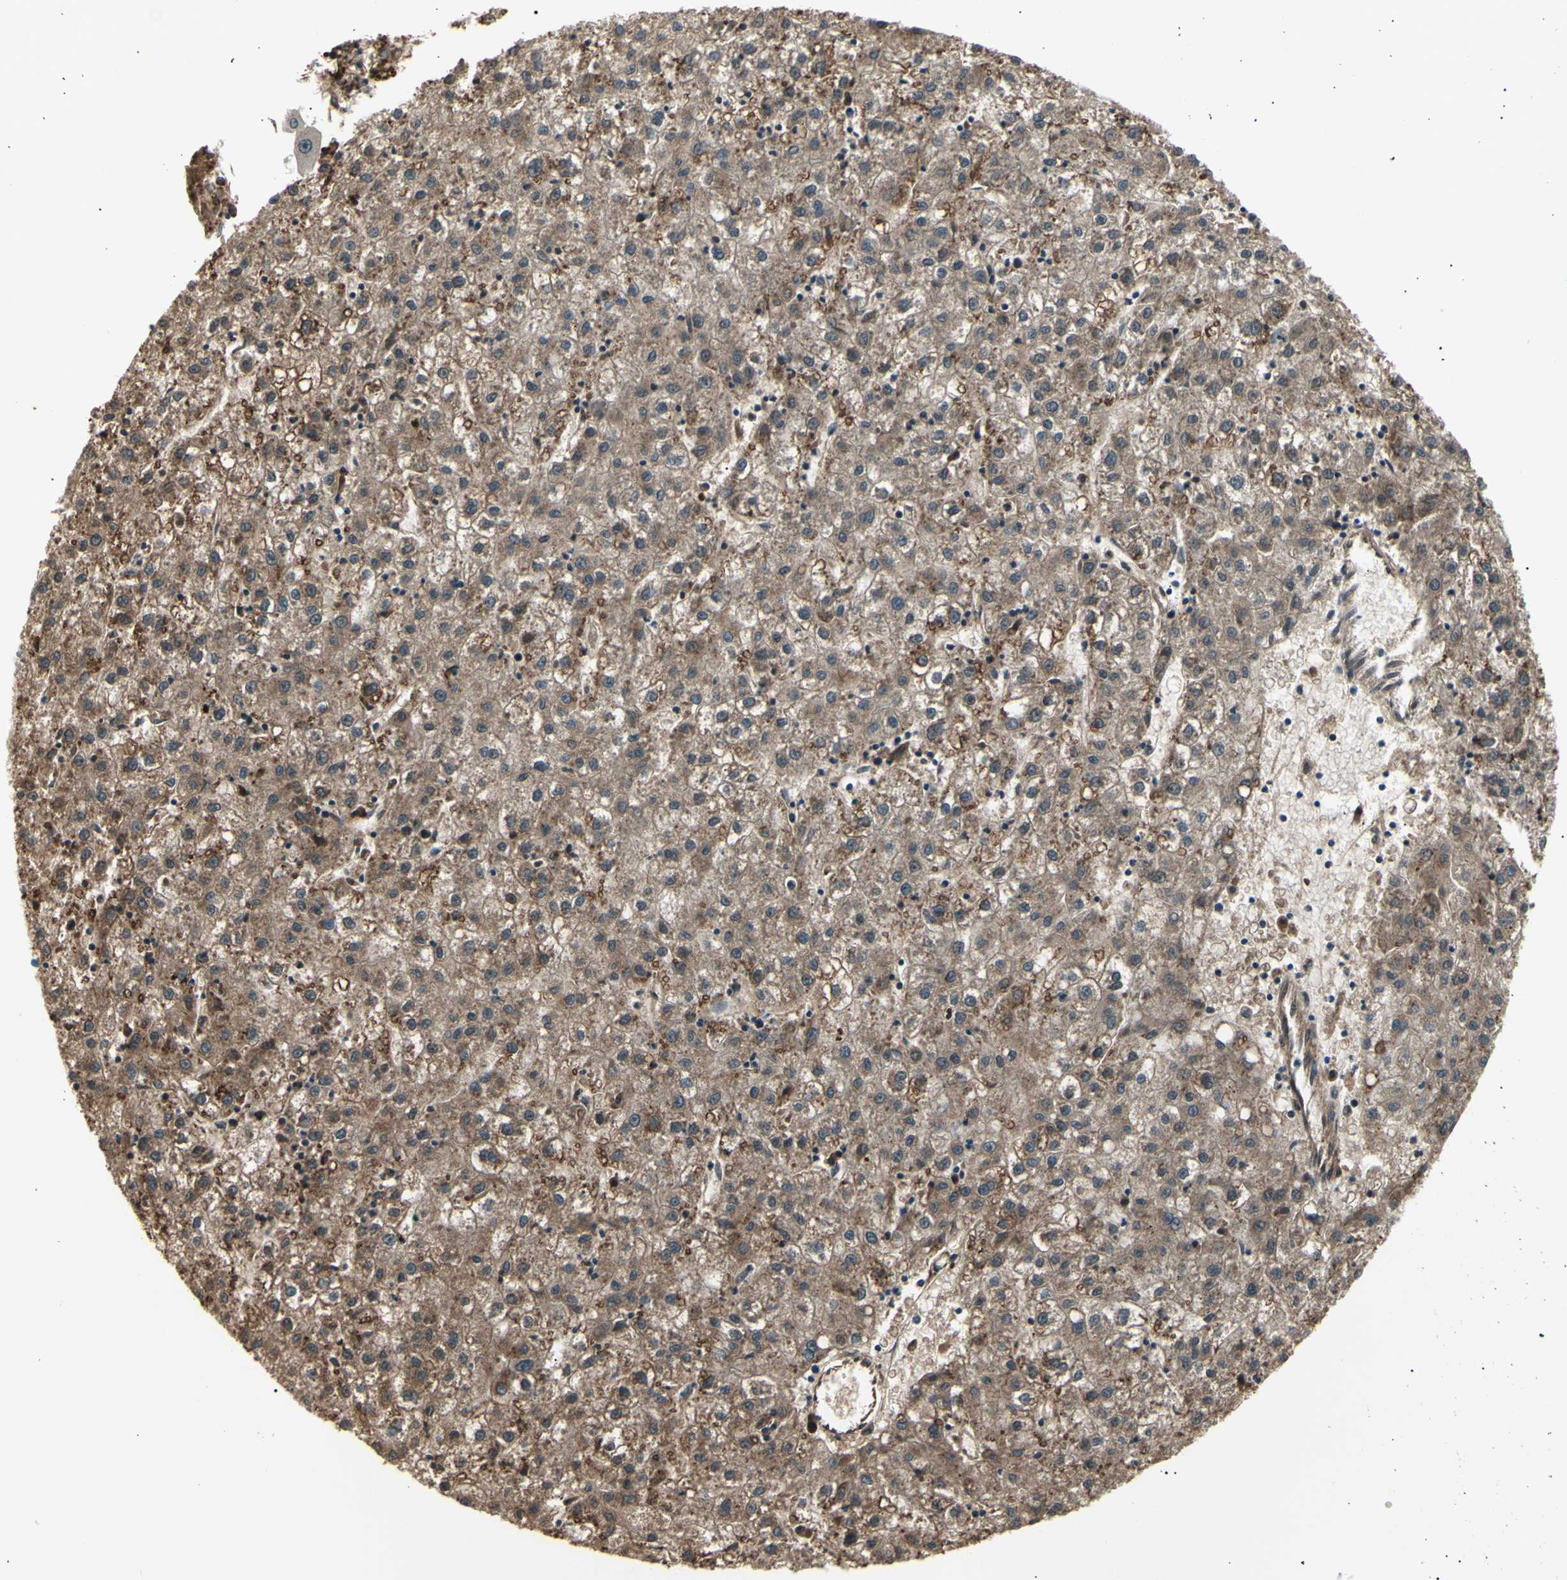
{"staining": {"intensity": "moderate", "quantity": ">75%", "location": "cytoplasmic/membranous"}, "tissue": "liver cancer", "cell_type": "Tumor cells", "image_type": "cancer", "snomed": [{"axis": "morphology", "description": "Carcinoma, Hepatocellular, NOS"}, {"axis": "topography", "description": "Liver"}], "caption": "A micrograph of liver cancer stained for a protein displays moderate cytoplasmic/membranous brown staining in tumor cells.", "gene": "LHPP", "patient": {"sex": "male", "age": 72}}